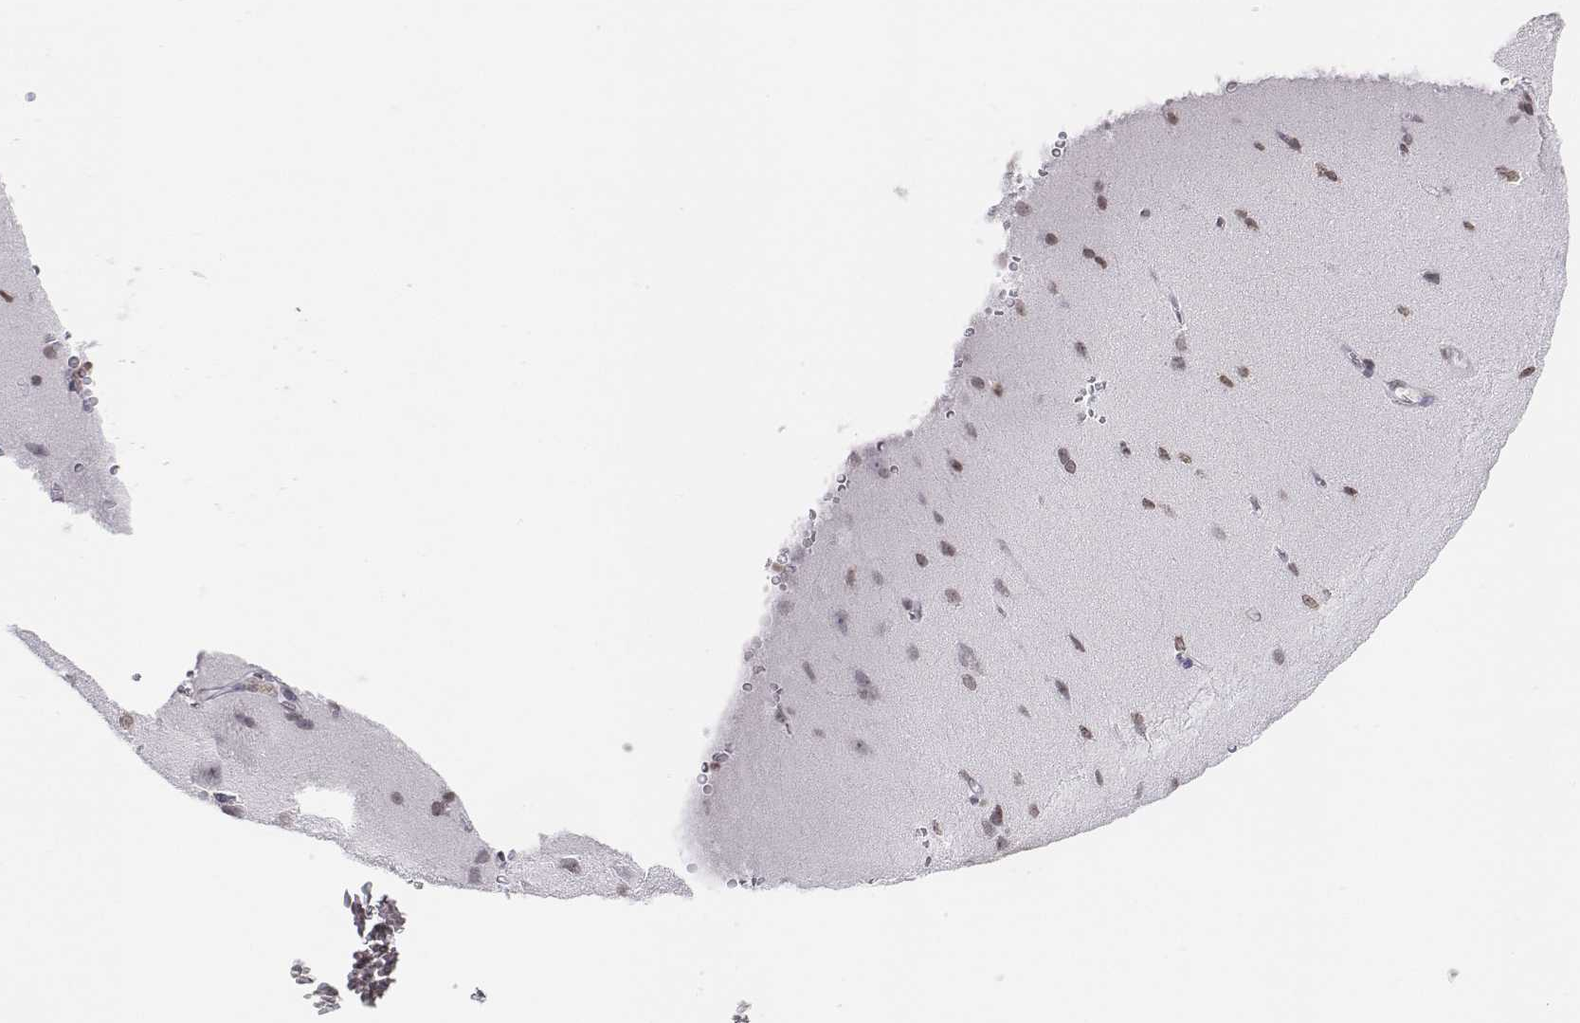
{"staining": {"intensity": "negative", "quantity": "none", "location": "none"}, "tissue": "cerebral cortex", "cell_type": "Endothelial cells", "image_type": "normal", "snomed": [{"axis": "morphology", "description": "Normal tissue, NOS"}, {"axis": "topography", "description": "Cerebral cortex"}], "caption": "The histopathology image exhibits no staining of endothelial cells in normal cerebral cortex.", "gene": "BARHL1", "patient": {"sex": "male", "age": 37}}